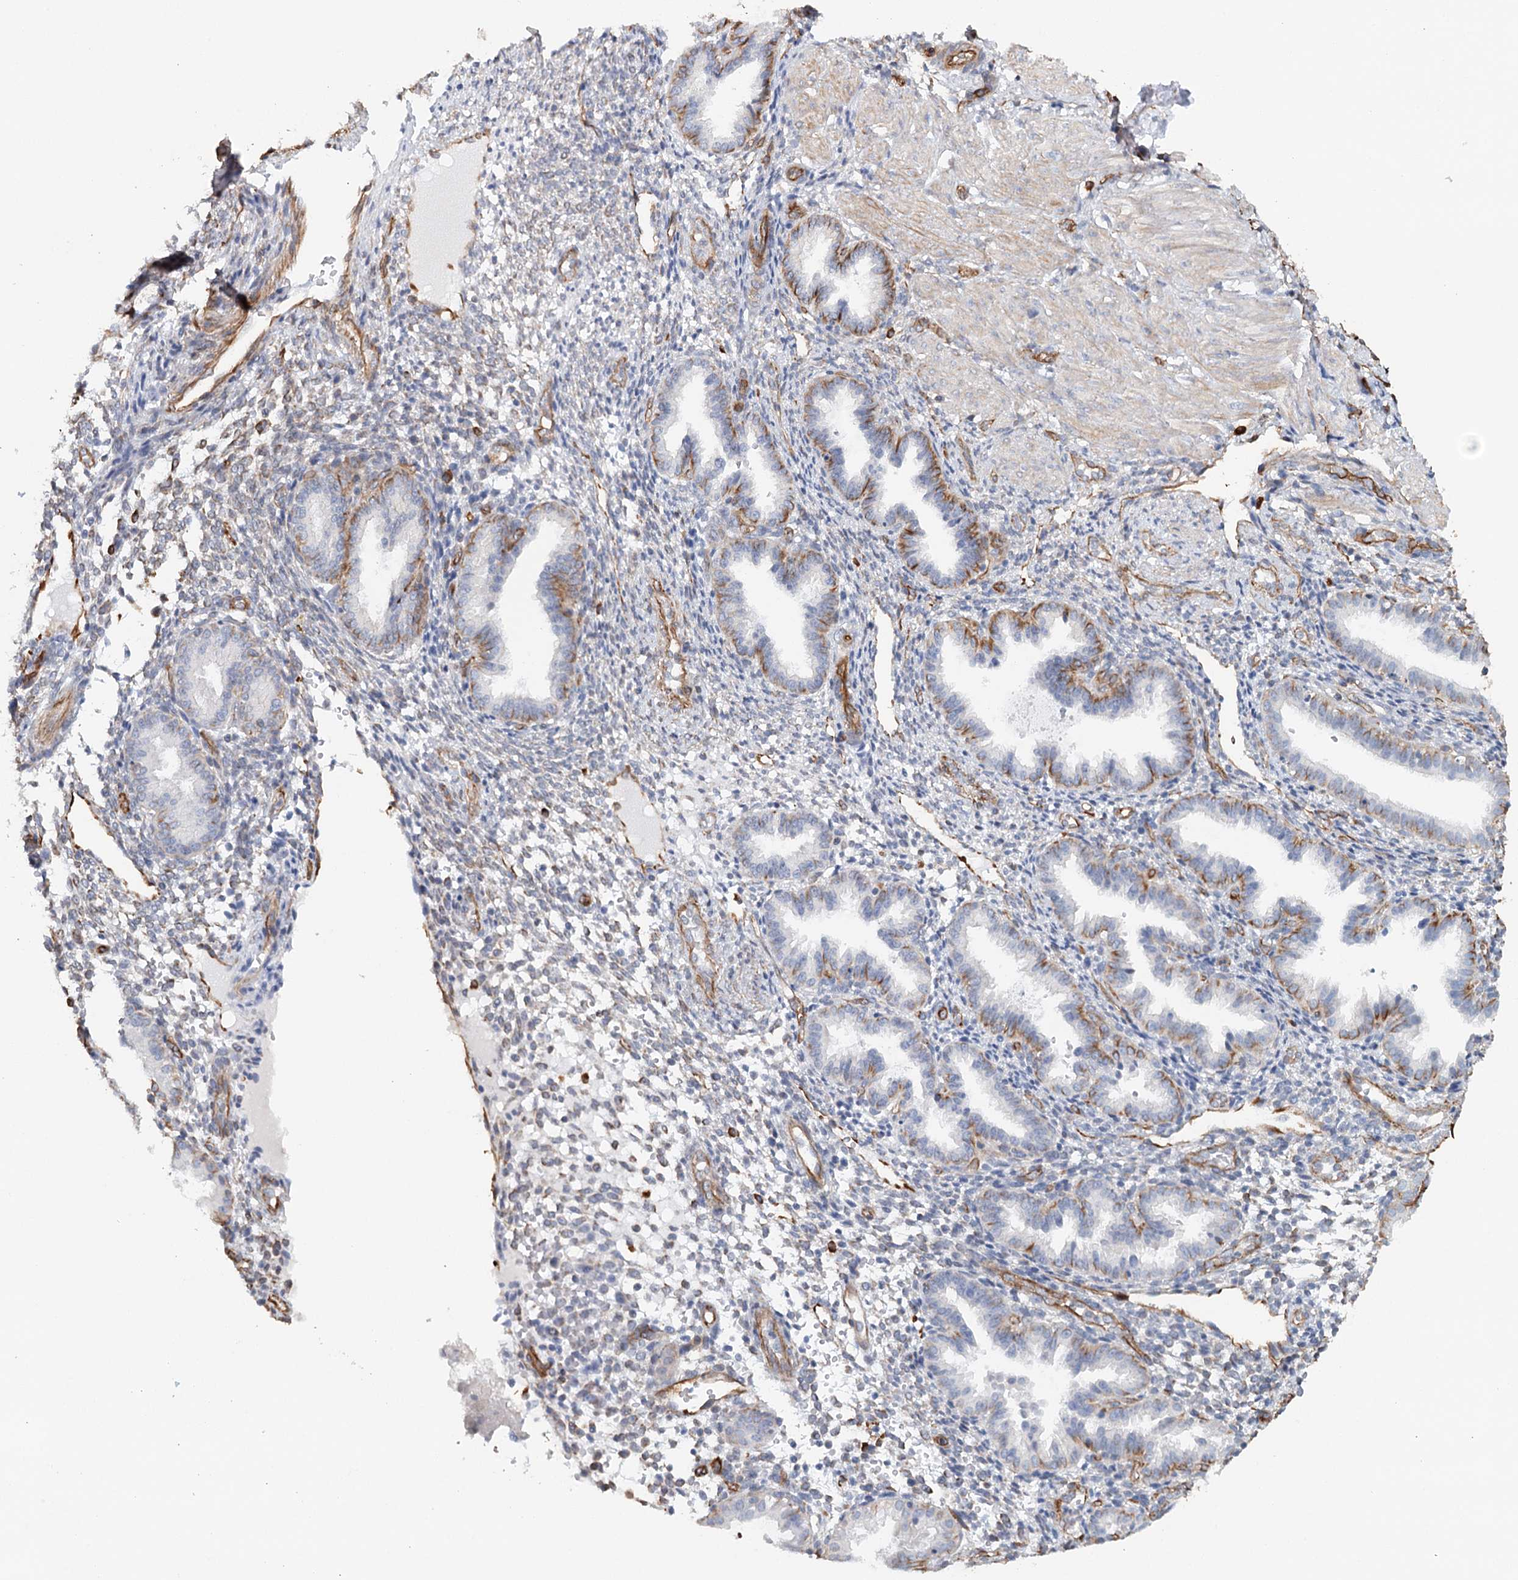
{"staining": {"intensity": "negative", "quantity": "none", "location": "none"}, "tissue": "endometrium", "cell_type": "Cells in endometrial stroma", "image_type": "normal", "snomed": [{"axis": "morphology", "description": "Normal tissue, NOS"}, {"axis": "topography", "description": "Endometrium"}], "caption": "Immunohistochemistry (IHC) image of unremarkable endometrium: endometrium stained with DAB (3,3'-diaminobenzidine) displays no significant protein expression in cells in endometrial stroma.", "gene": "SYNPO", "patient": {"sex": "female", "age": 33}}